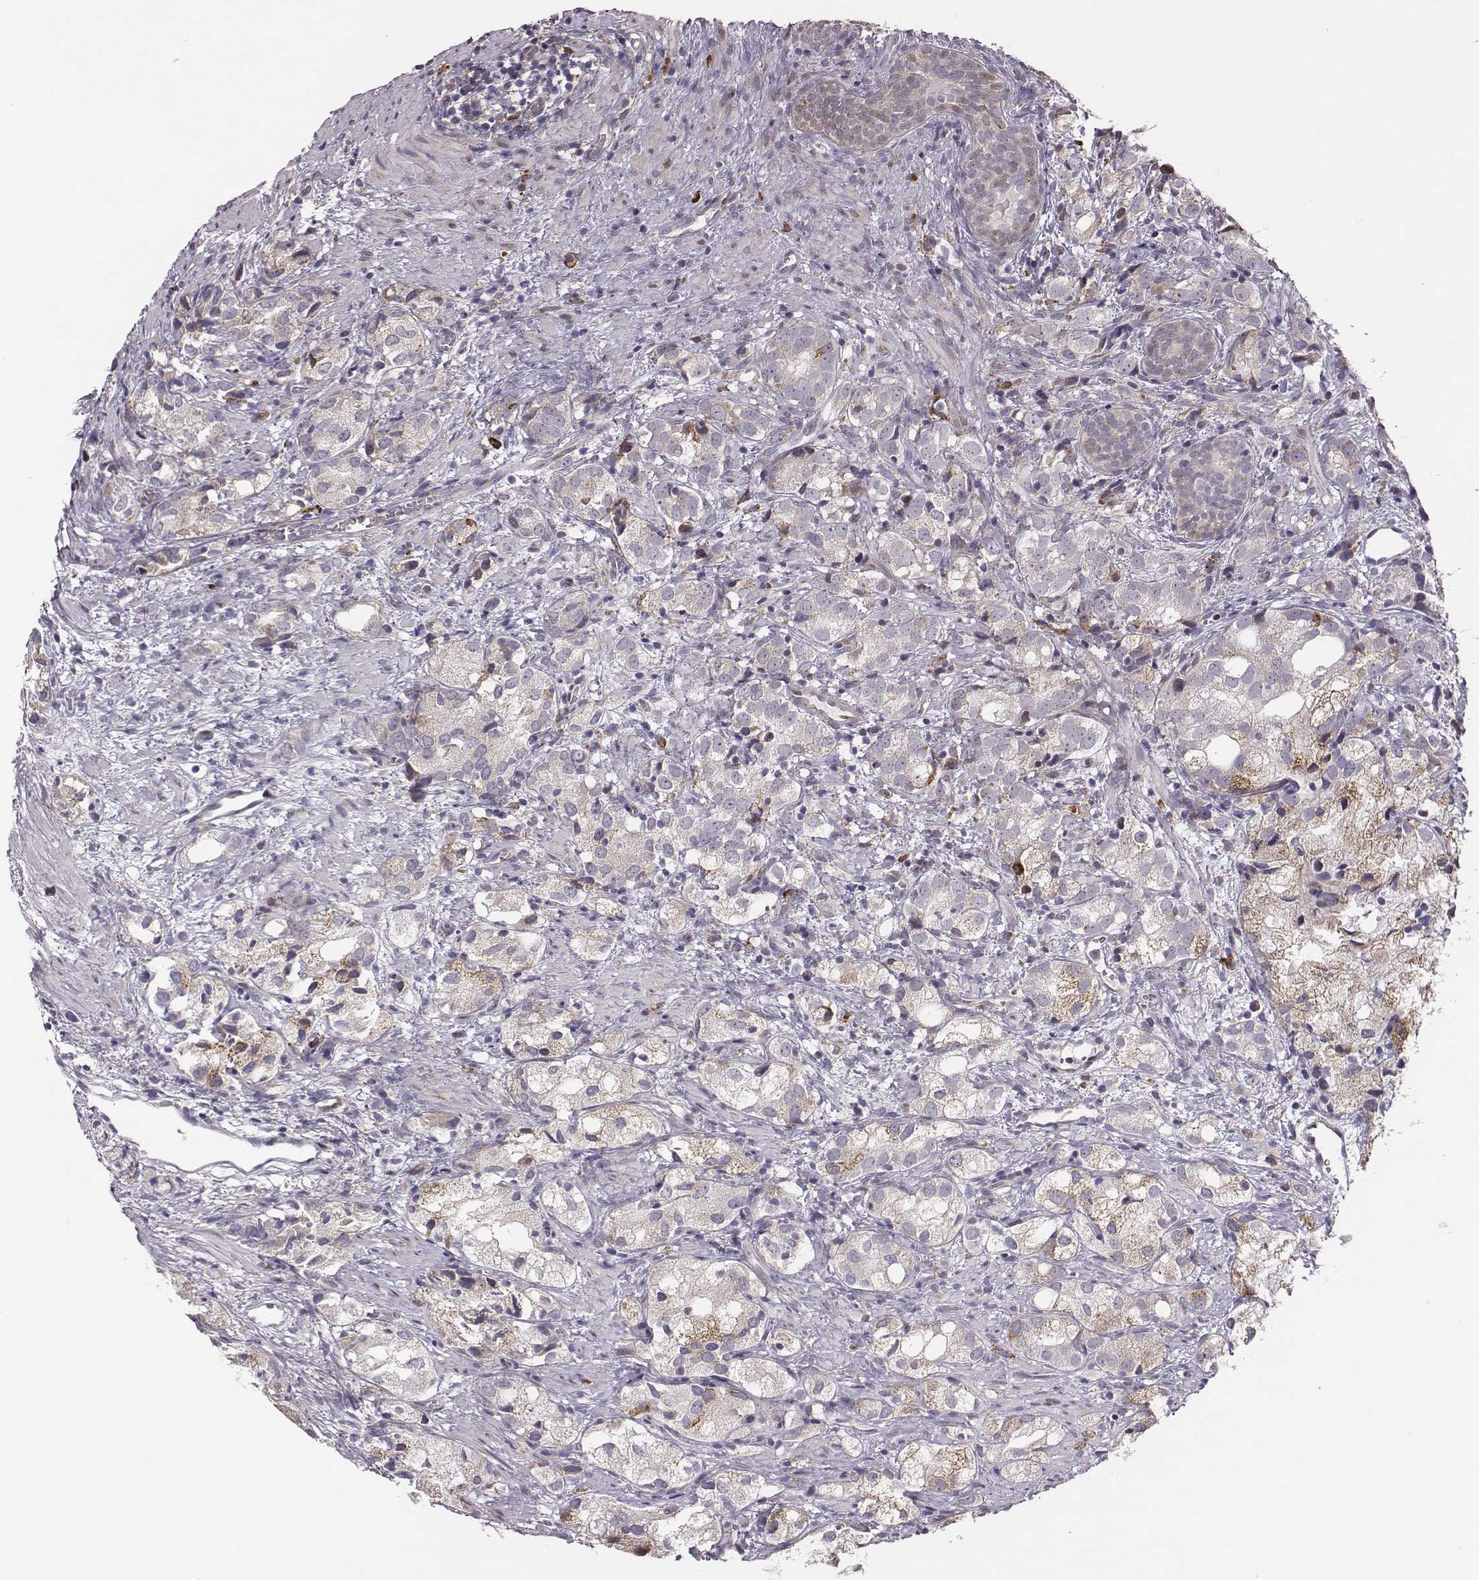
{"staining": {"intensity": "moderate", "quantity": "<25%", "location": "cytoplasmic/membranous"}, "tissue": "prostate cancer", "cell_type": "Tumor cells", "image_type": "cancer", "snomed": [{"axis": "morphology", "description": "Adenocarcinoma, High grade"}, {"axis": "topography", "description": "Prostate"}], "caption": "The immunohistochemical stain shows moderate cytoplasmic/membranous expression in tumor cells of prostate cancer (adenocarcinoma (high-grade)) tissue. Ihc stains the protein of interest in brown and the nuclei are stained blue.", "gene": "SELENOI", "patient": {"sex": "male", "age": 82}}